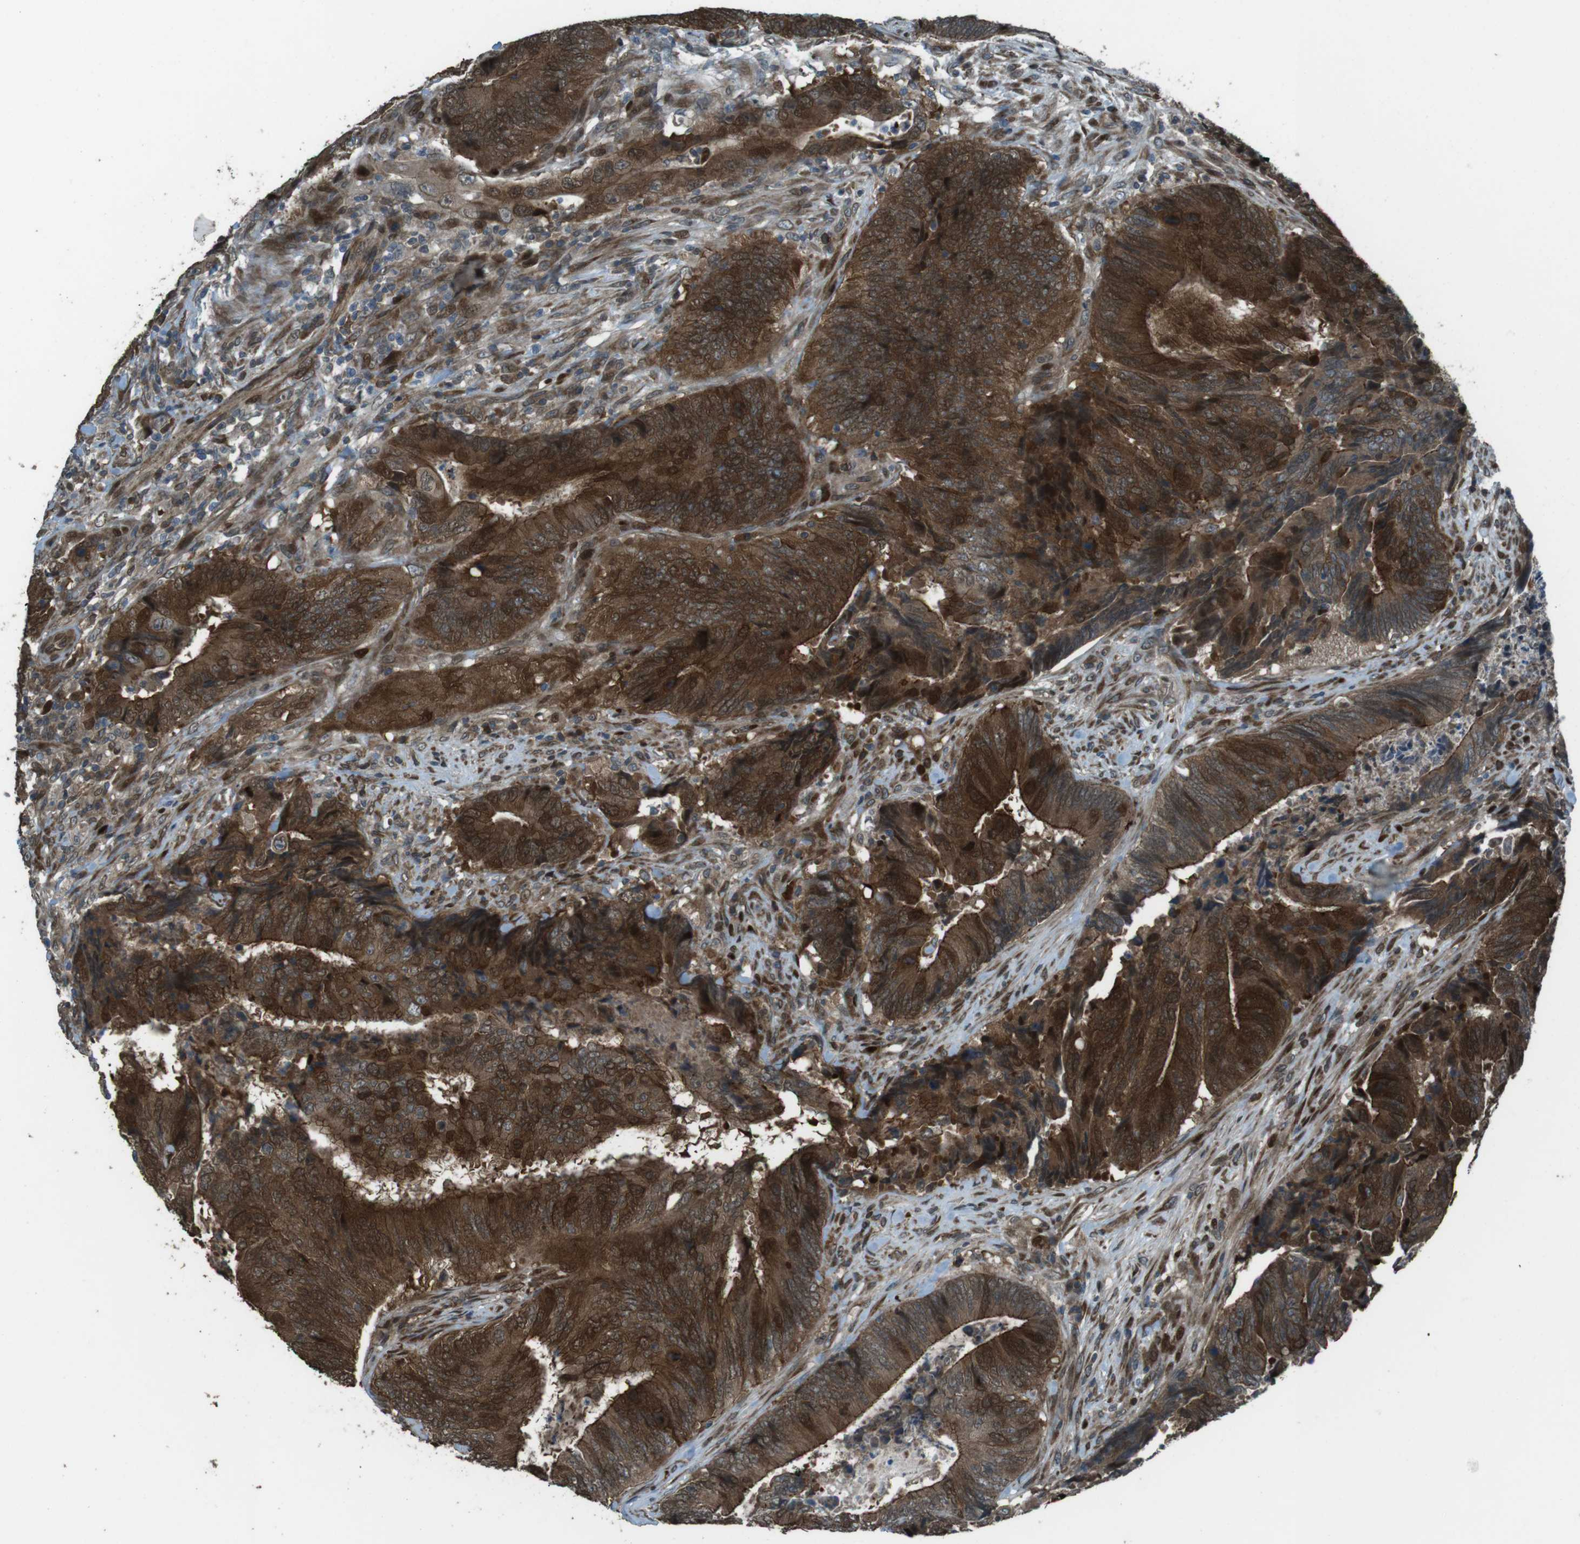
{"staining": {"intensity": "strong", "quantity": "25%-75%", "location": "cytoplasmic/membranous,nuclear"}, "tissue": "colorectal cancer", "cell_type": "Tumor cells", "image_type": "cancer", "snomed": [{"axis": "morphology", "description": "Normal tissue, NOS"}, {"axis": "morphology", "description": "Adenocarcinoma, NOS"}, {"axis": "topography", "description": "Colon"}], "caption": "This photomicrograph demonstrates IHC staining of human adenocarcinoma (colorectal), with high strong cytoplasmic/membranous and nuclear expression in approximately 25%-75% of tumor cells.", "gene": "ZNF330", "patient": {"sex": "male", "age": 56}}